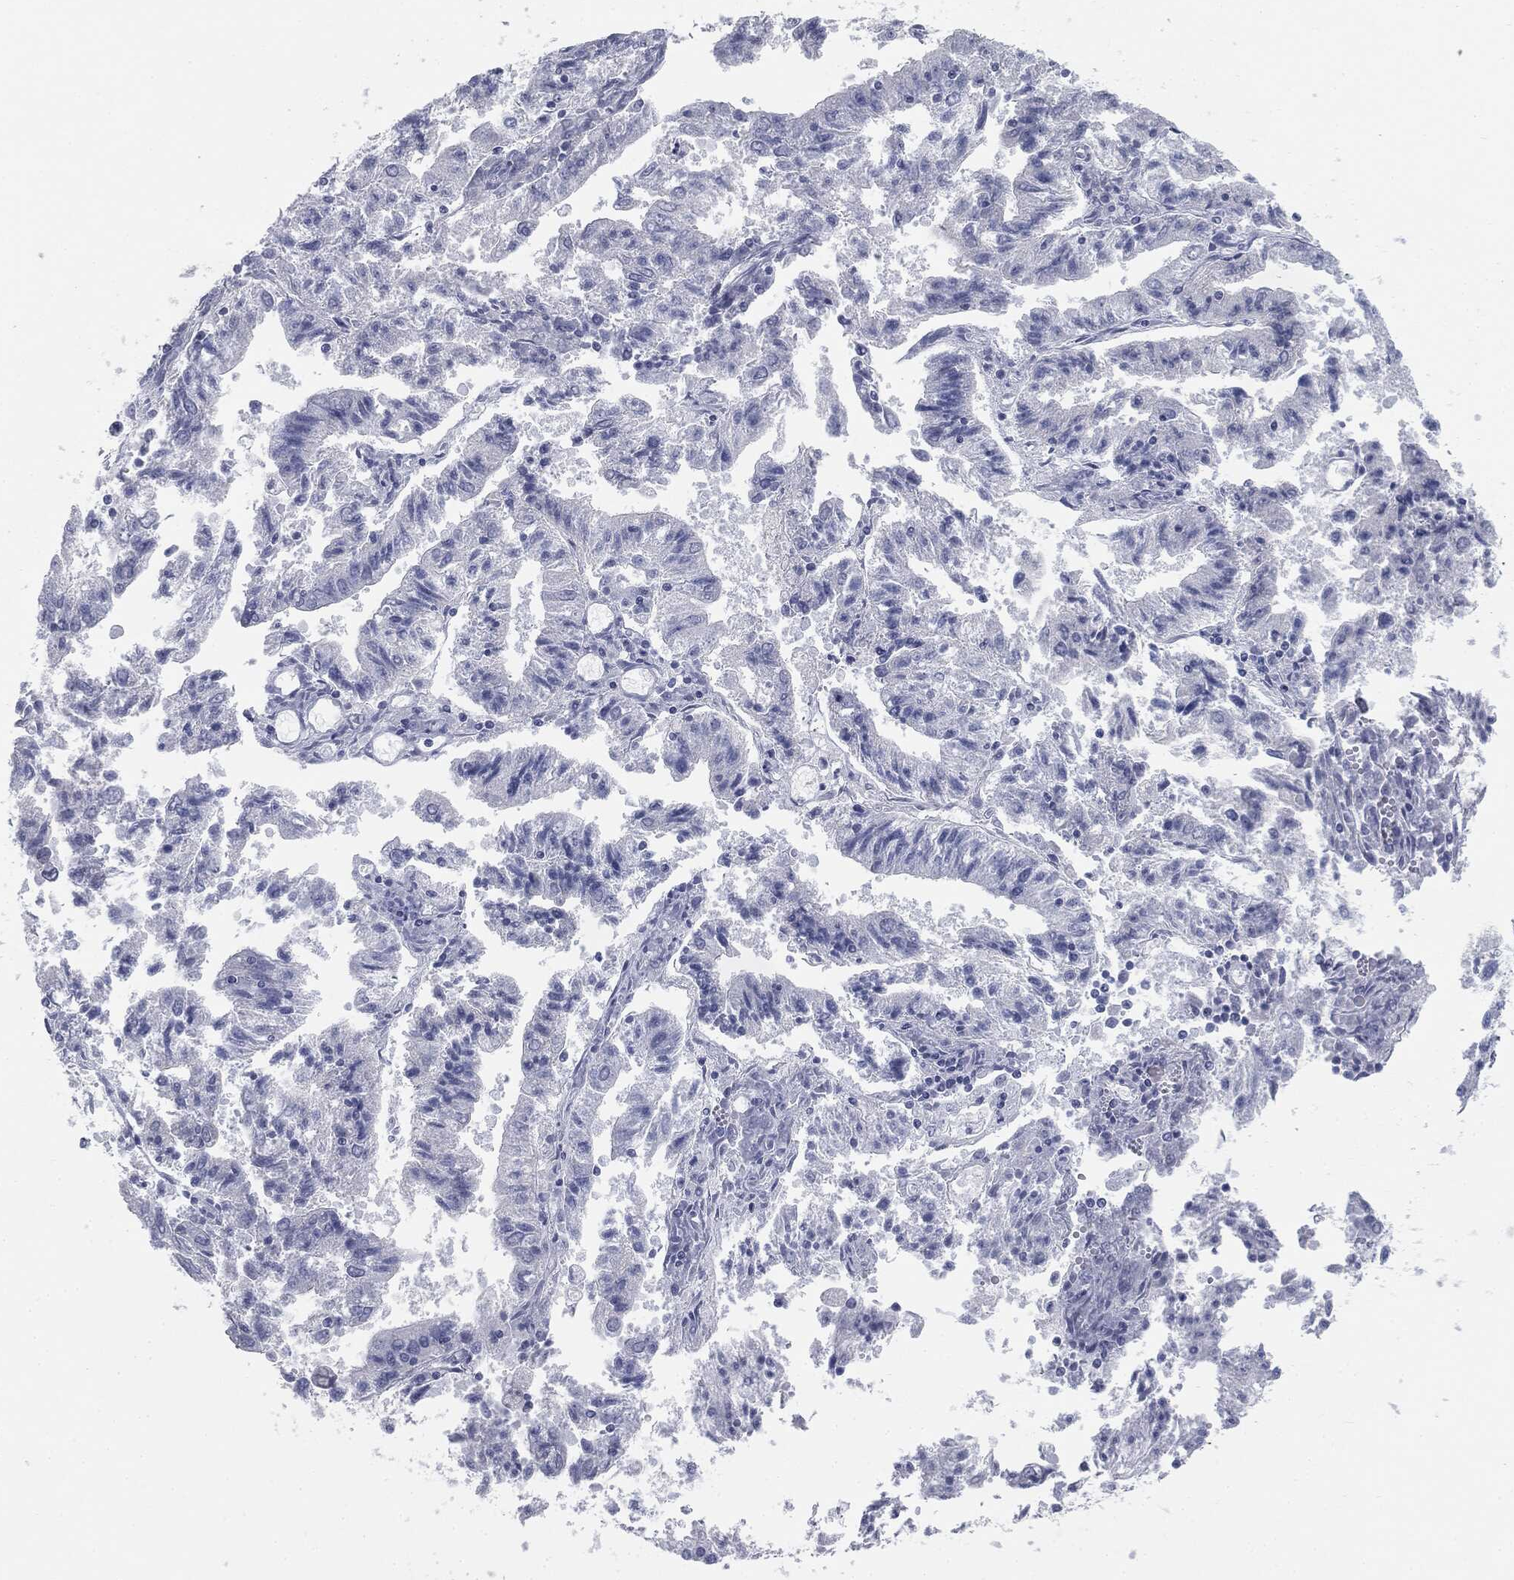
{"staining": {"intensity": "negative", "quantity": "none", "location": "none"}, "tissue": "endometrial cancer", "cell_type": "Tumor cells", "image_type": "cancer", "snomed": [{"axis": "morphology", "description": "Adenocarcinoma, NOS"}, {"axis": "topography", "description": "Endometrium"}], "caption": "Human endometrial cancer (adenocarcinoma) stained for a protein using immunohistochemistry shows no positivity in tumor cells.", "gene": "TPO", "patient": {"sex": "female", "age": 82}}